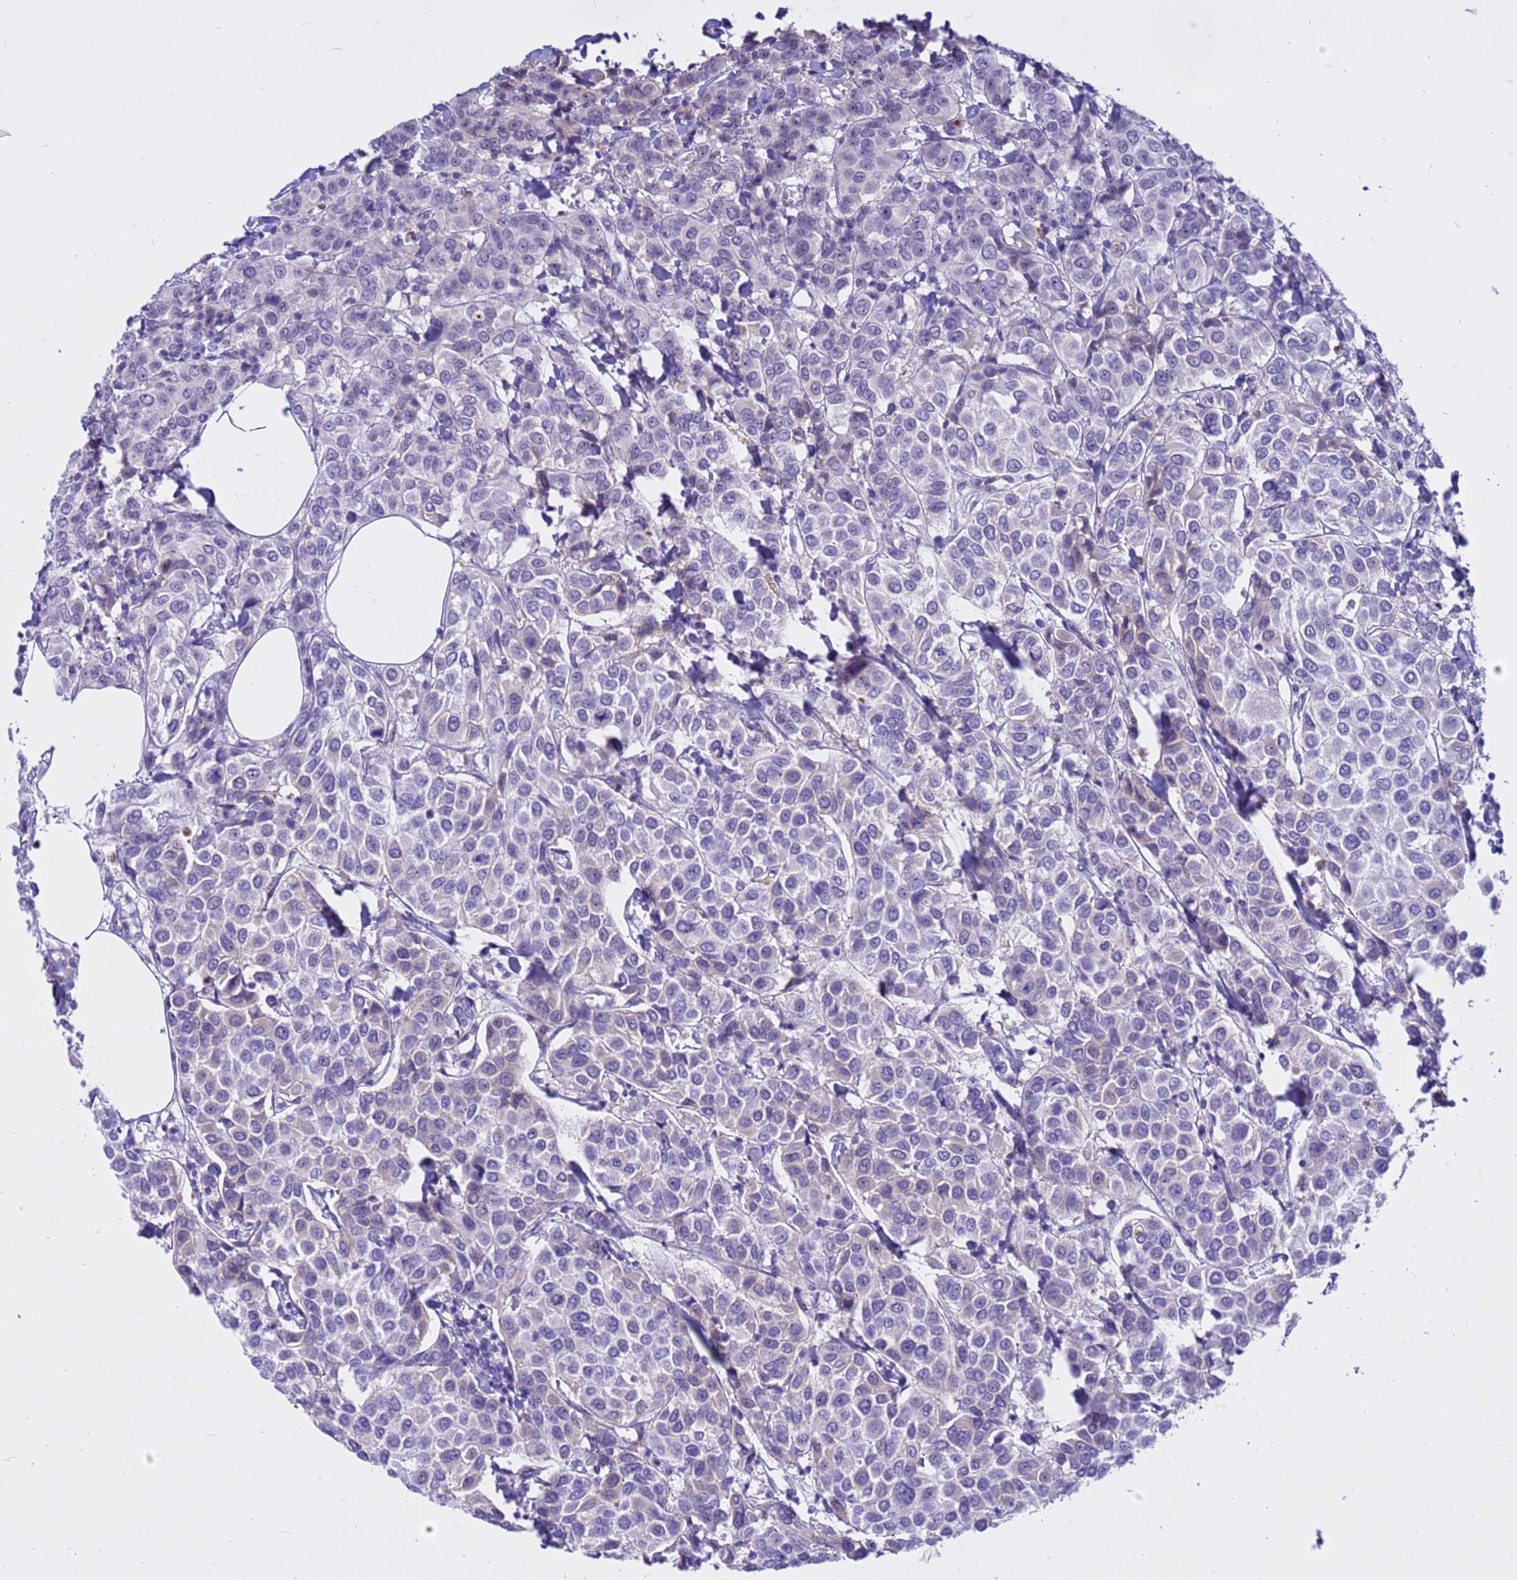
{"staining": {"intensity": "negative", "quantity": "none", "location": "none"}, "tissue": "breast cancer", "cell_type": "Tumor cells", "image_type": "cancer", "snomed": [{"axis": "morphology", "description": "Duct carcinoma"}, {"axis": "topography", "description": "Breast"}], "caption": "An immunohistochemistry photomicrograph of breast invasive ductal carcinoma is shown. There is no staining in tumor cells of breast invasive ductal carcinoma.", "gene": "DMRTC2", "patient": {"sex": "female", "age": 55}}